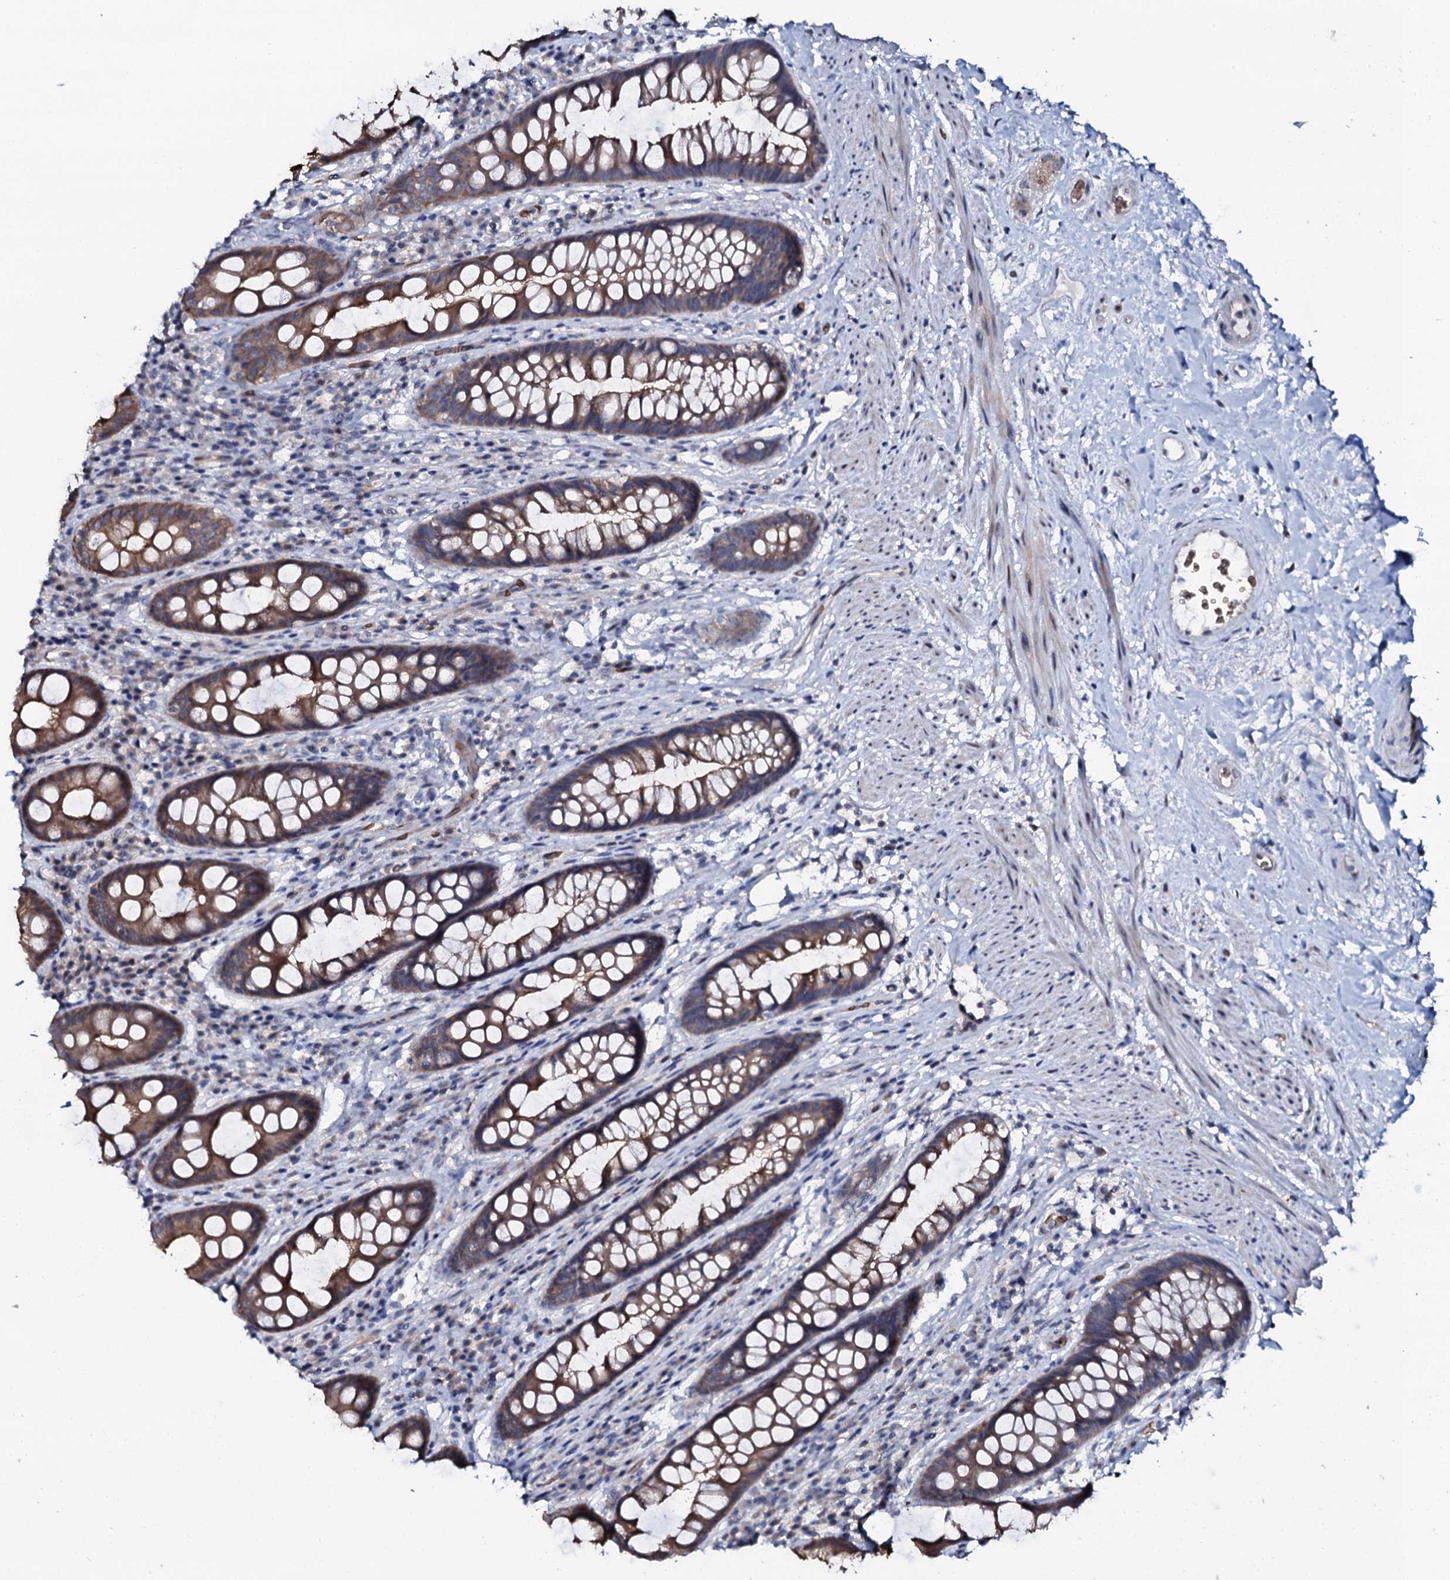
{"staining": {"intensity": "moderate", "quantity": ">75%", "location": "cytoplasmic/membranous"}, "tissue": "rectum", "cell_type": "Glandular cells", "image_type": "normal", "snomed": [{"axis": "morphology", "description": "Normal tissue, NOS"}, {"axis": "topography", "description": "Rectum"}], "caption": "Moderate cytoplasmic/membranous staining is appreciated in about >75% of glandular cells in normal rectum.", "gene": "C10orf88", "patient": {"sex": "male", "age": 74}}